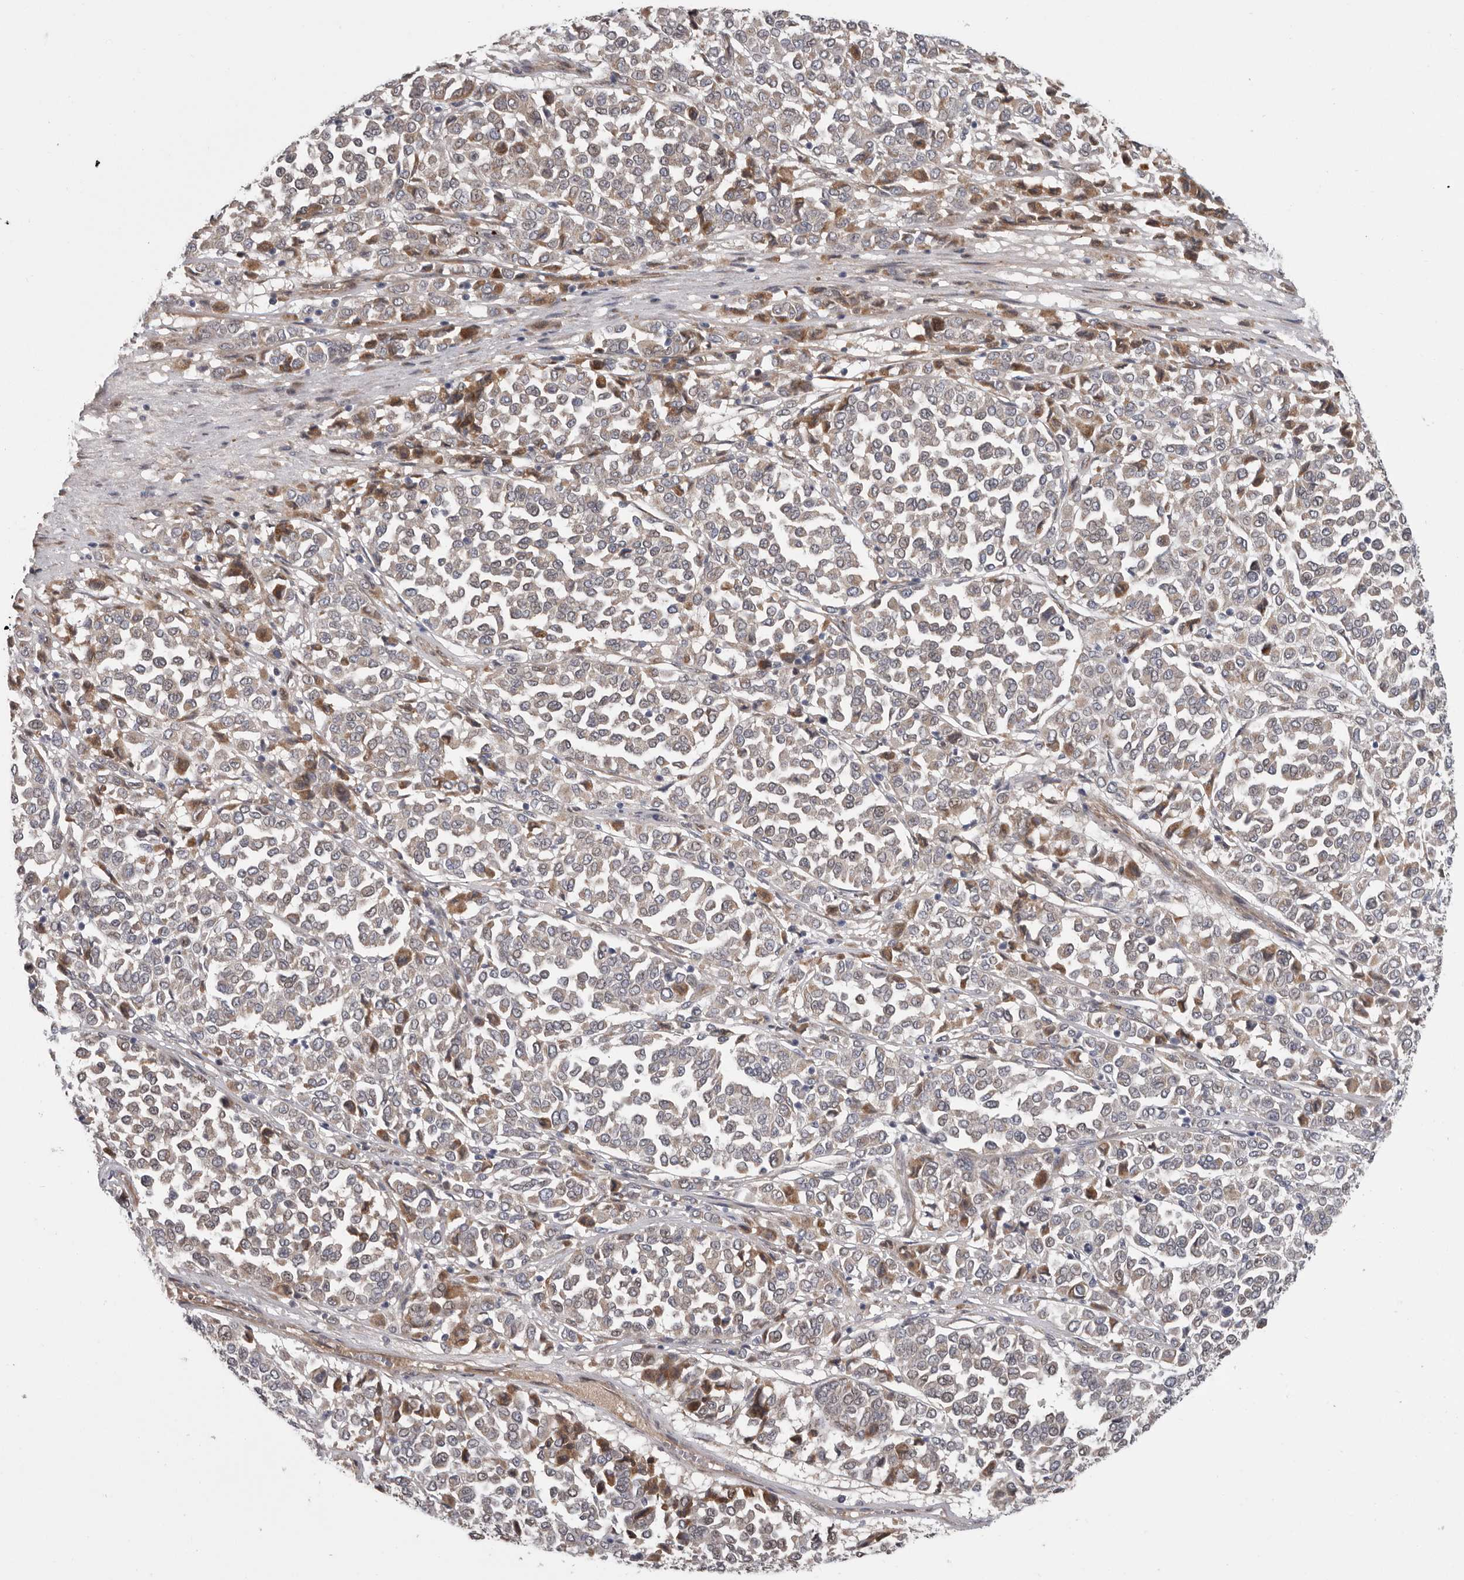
{"staining": {"intensity": "negative", "quantity": "none", "location": "none"}, "tissue": "melanoma", "cell_type": "Tumor cells", "image_type": "cancer", "snomed": [{"axis": "morphology", "description": "Malignant melanoma, Metastatic site"}, {"axis": "topography", "description": "Pancreas"}], "caption": "IHC micrograph of neoplastic tissue: human melanoma stained with DAB demonstrates no significant protein expression in tumor cells.", "gene": "ATXN3L", "patient": {"sex": "female", "age": 30}}